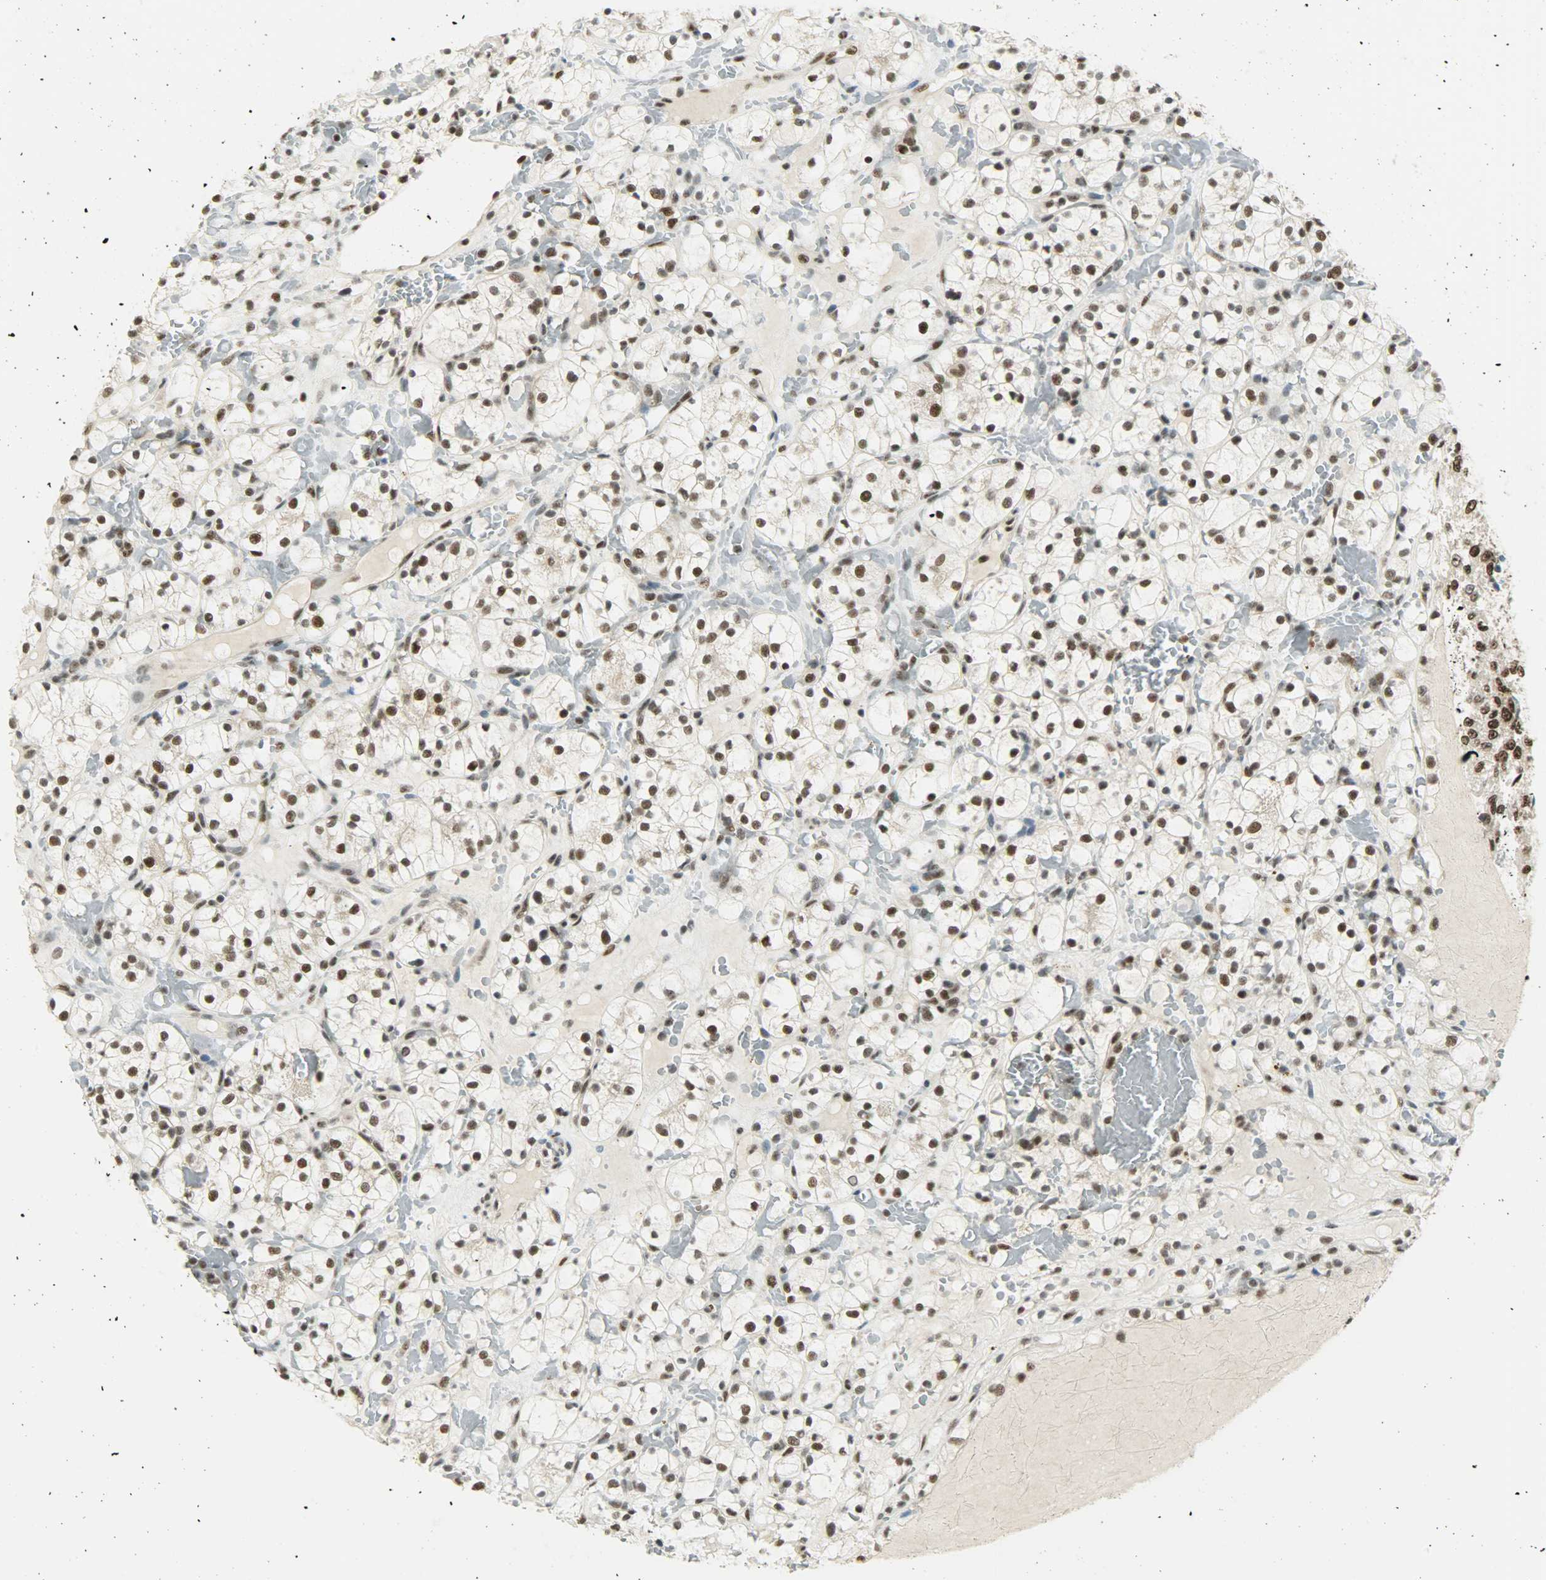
{"staining": {"intensity": "strong", "quantity": ">75%", "location": "nuclear"}, "tissue": "renal cancer", "cell_type": "Tumor cells", "image_type": "cancer", "snomed": [{"axis": "morphology", "description": "Adenocarcinoma, NOS"}, {"axis": "topography", "description": "Kidney"}], "caption": "Renal cancer (adenocarcinoma) stained with a protein marker displays strong staining in tumor cells.", "gene": "SUGP1", "patient": {"sex": "female", "age": 60}}